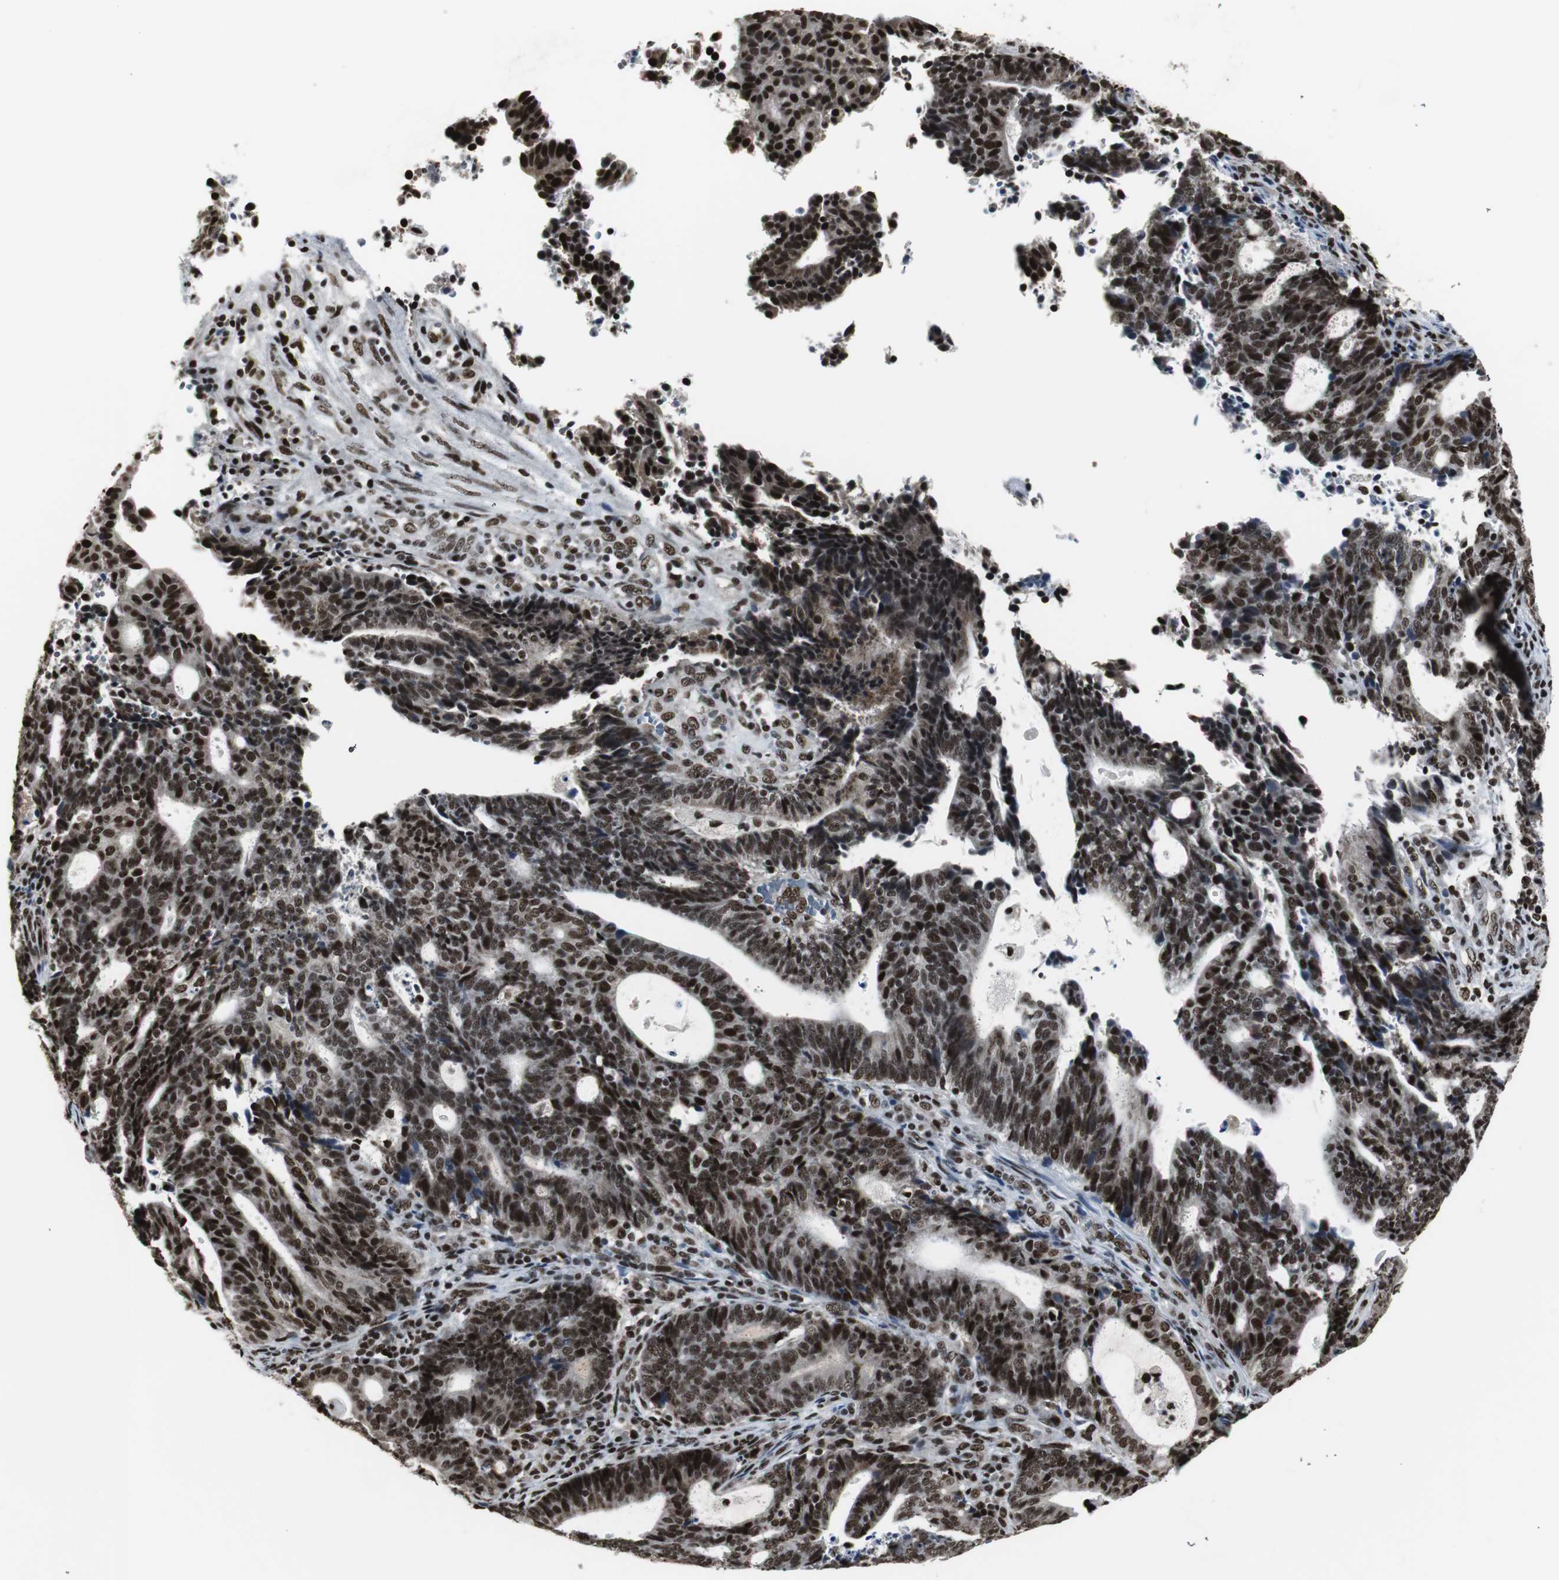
{"staining": {"intensity": "strong", "quantity": ">75%", "location": "nuclear"}, "tissue": "endometrial cancer", "cell_type": "Tumor cells", "image_type": "cancer", "snomed": [{"axis": "morphology", "description": "Adenocarcinoma, NOS"}, {"axis": "topography", "description": "Uterus"}], "caption": "This photomicrograph demonstrates endometrial cancer stained with immunohistochemistry to label a protein in brown. The nuclear of tumor cells show strong positivity for the protein. Nuclei are counter-stained blue.", "gene": "PARN", "patient": {"sex": "female", "age": 83}}